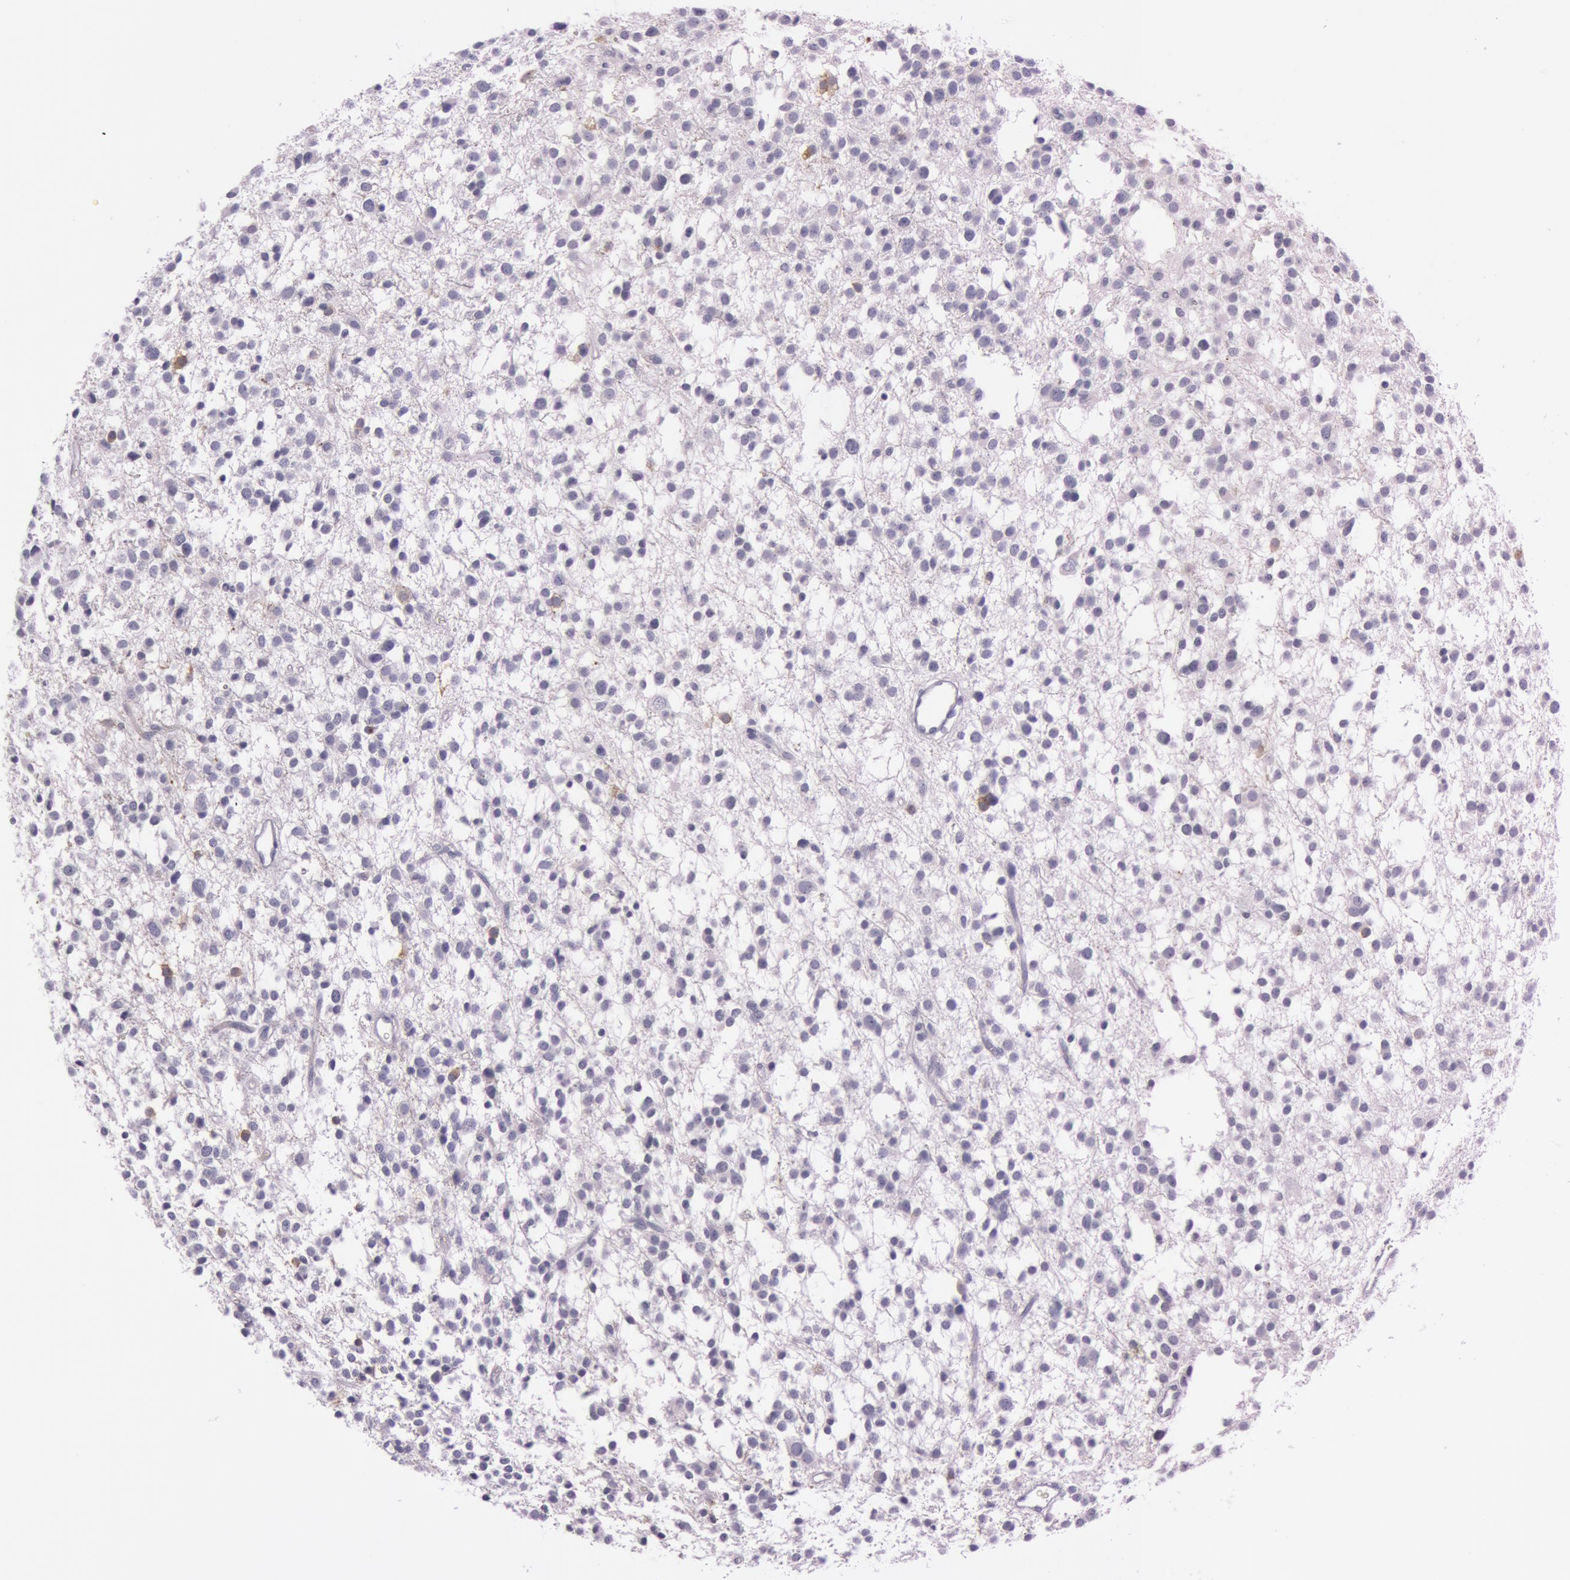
{"staining": {"intensity": "negative", "quantity": "none", "location": "none"}, "tissue": "glioma", "cell_type": "Tumor cells", "image_type": "cancer", "snomed": [{"axis": "morphology", "description": "Glioma, malignant, Low grade"}, {"axis": "topography", "description": "Brain"}], "caption": "Tumor cells are negative for brown protein staining in glioma.", "gene": "FOLH1", "patient": {"sex": "female", "age": 36}}